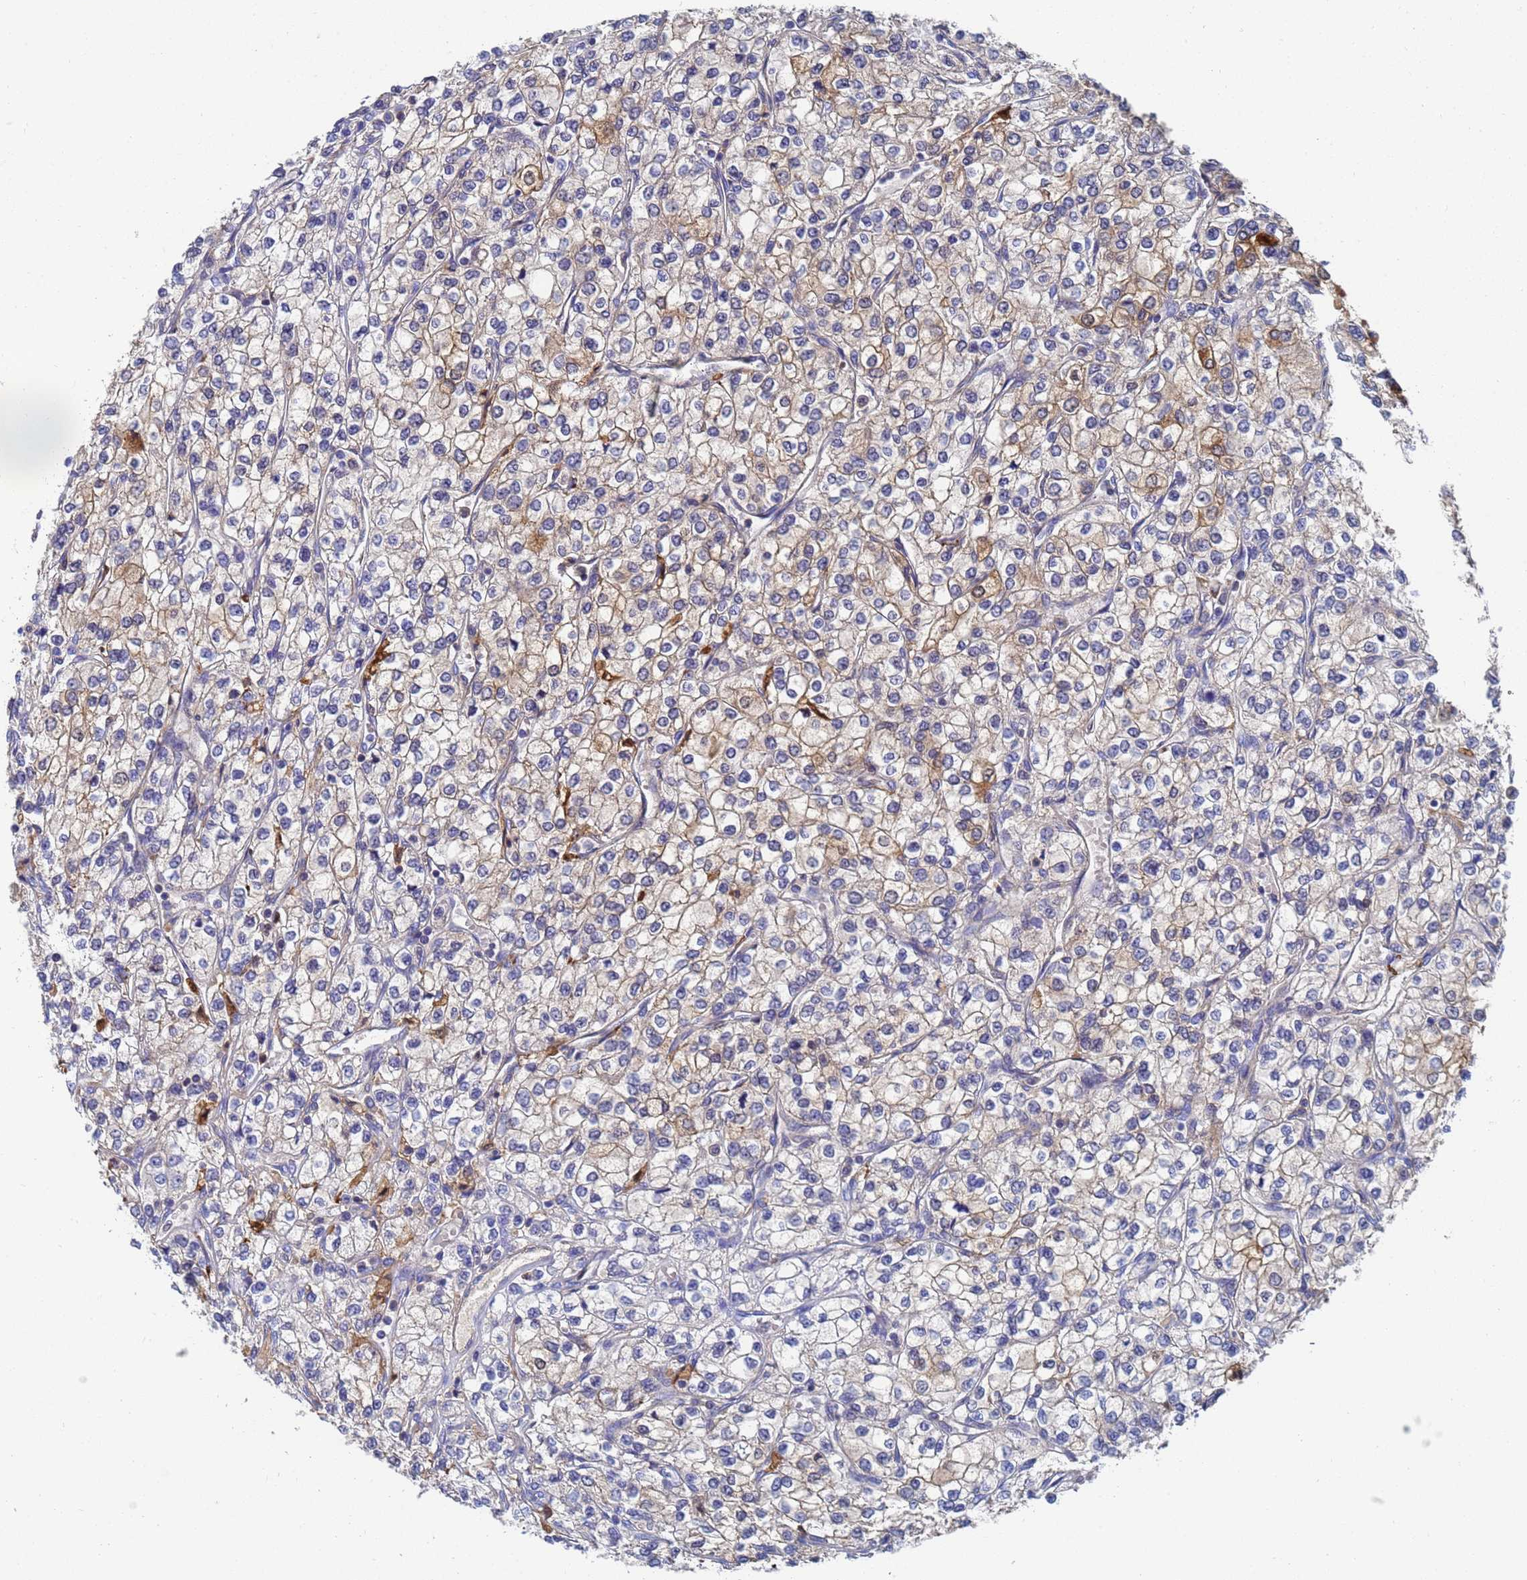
{"staining": {"intensity": "moderate", "quantity": "25%-75%", "location": "cytoplasmic/membranous"}, "tissue": "renal cancer", "cell_type": "Tumor cells", "image_type": "cancer", "snomed": [{"axis": "morphology", "description": "Adenocarcinoma, NOS"}, {"axis": "topography", "description": "Kidney"}], "caption": "IHC (DAB (3,3'-diaminobenzidine)) staining of human renal cancer reveals moderate cytoplasmic/membranous protein expression in about 25%-75% of tumor cells. The protein is shown in brown color, while the nuclei are stained blue.", "gene": "GCHFR", "patient": {"sex": "male", "age": 80}}